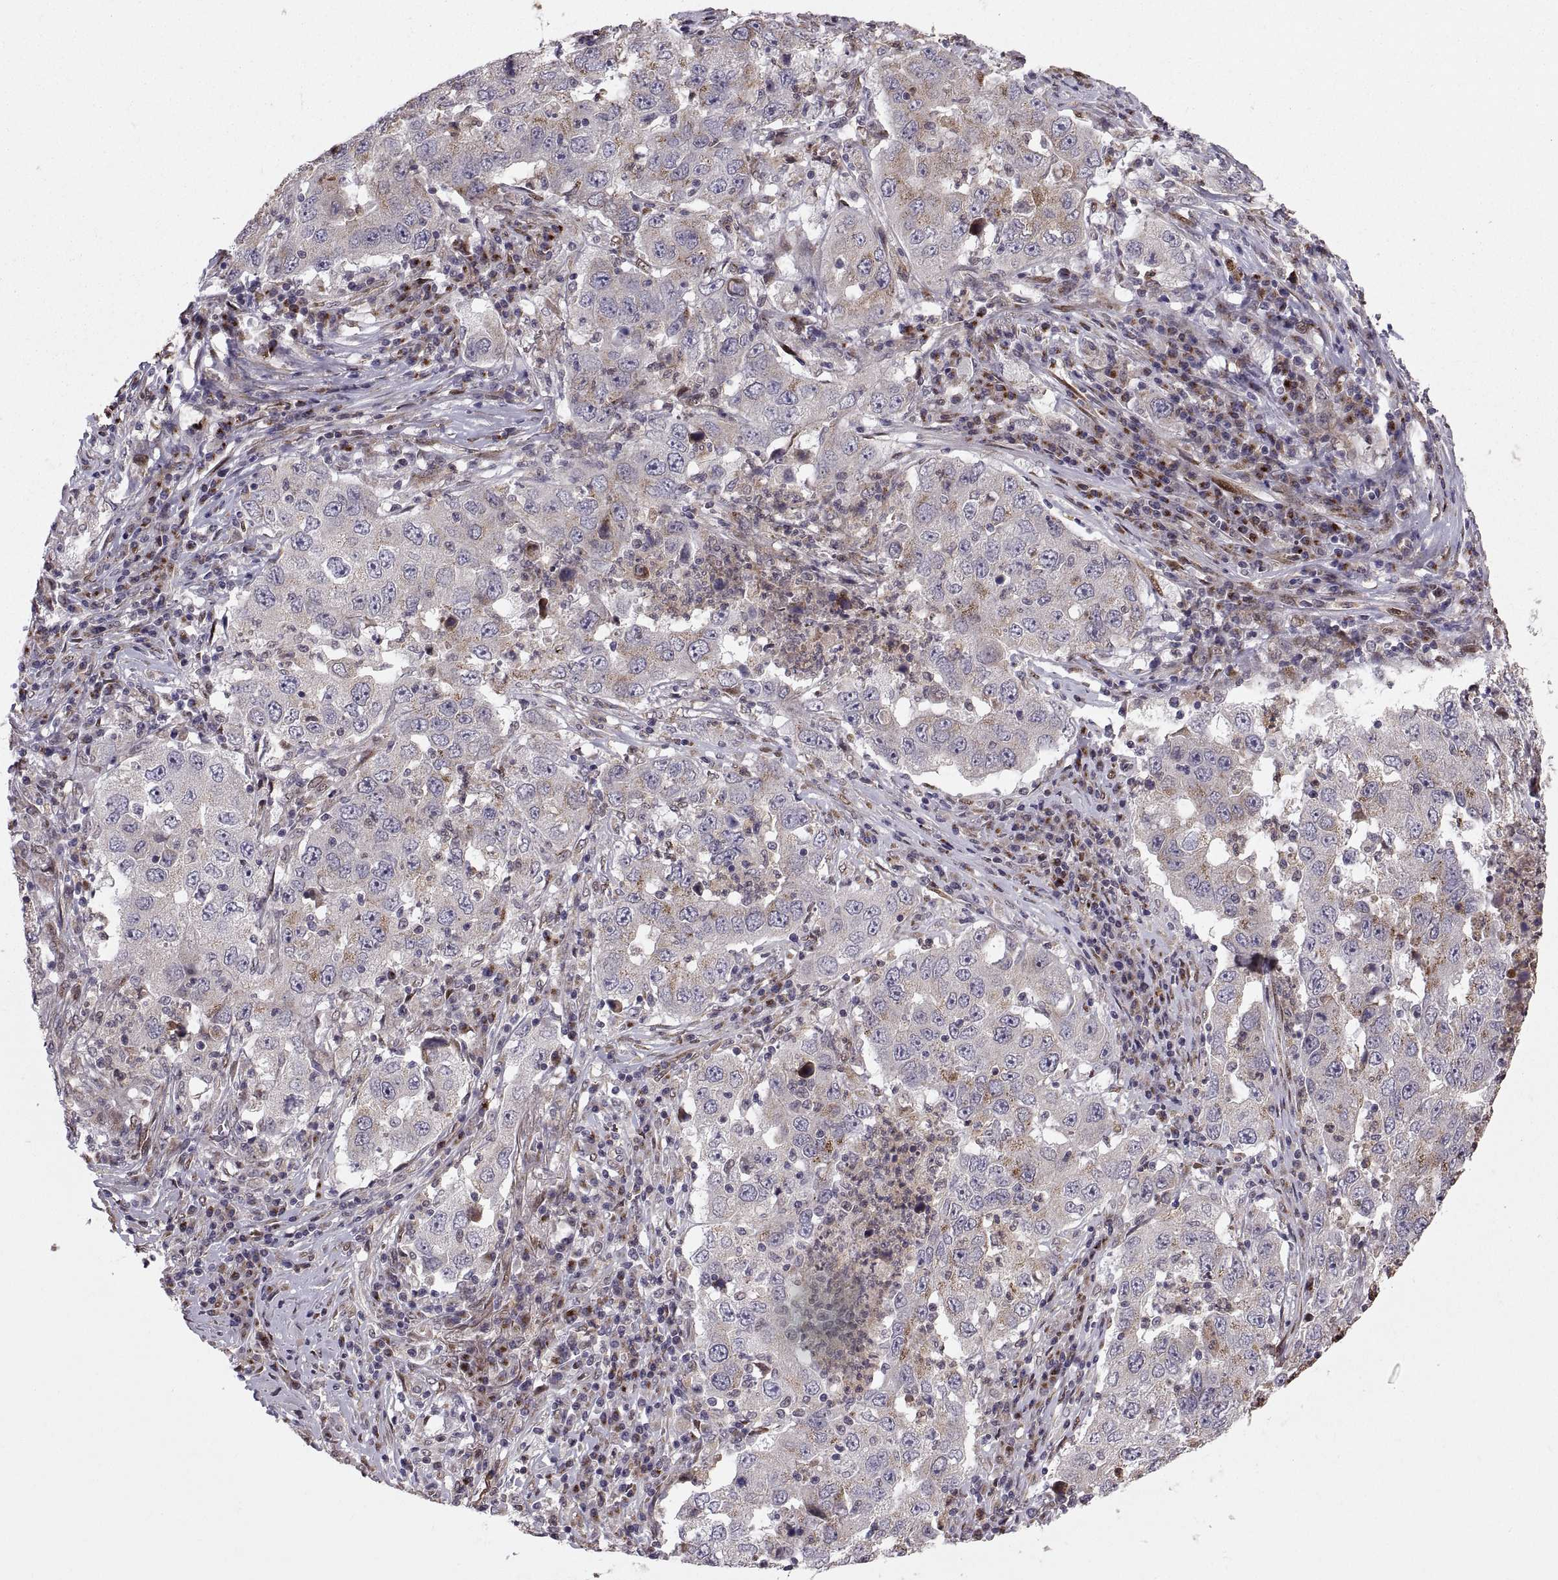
{"staining": {"intensity": "weak", "quantity": "<25%", "location": "cytoplasmic/membranous"}, "tissue": "lung cancer", "cell_type": "Tumor cells", "image_type": "cancer", "snomed": [{"axis": "morphology", "description": "Adenocarcinoma, NOS"}, {"axis": "topography", "description": "Lung"}], "caption": "Tumor cells show no significant protein staining in lung adenocarcinoma. (Stains: DAB (3,3'-diaminobenzidine) IHC with hematoxylin counter stain, Microscopy: brightfield microscopy at high magnification).", "gene": "TESC", "patient": {"sex": "male", "age": 73}}